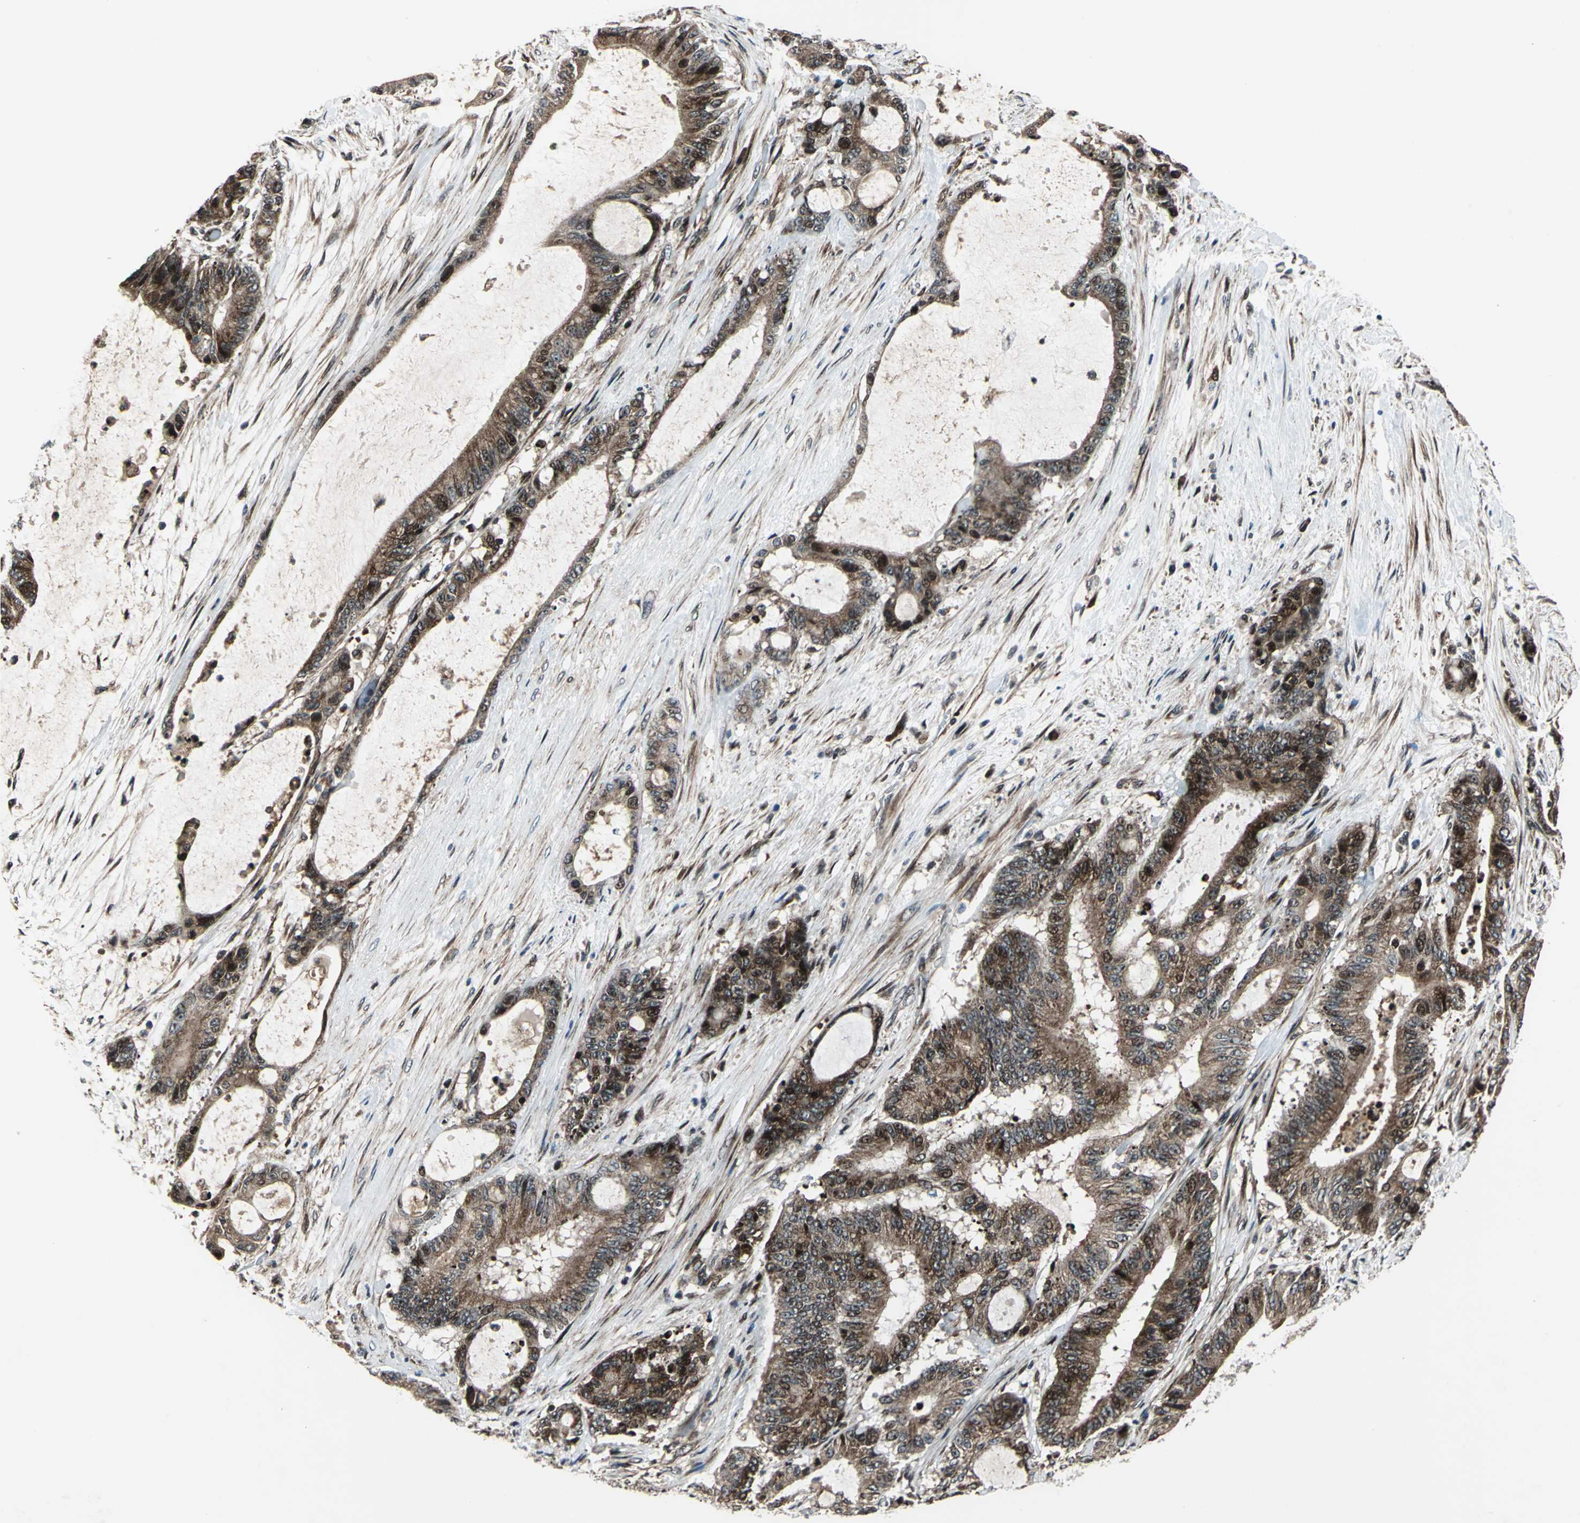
{"staining": {"intensity": "strong", "quantity": ">75%", "location": "cytoplasmic/membranous,nuclear"}, "tissue": "liver cancer", "cell_type": "Tumor cells", "image_type": "cancer", "snomed": [{"axis": "morphology", "description": "Cholangiocarcinoma"}, {"axis": "topography", "description": "Liver"}], "caption": "Liver cancer tissue shows strong cytoplasmic/membranous and nuclear positivity in approximately >75% of tumor cells Nuclei are stained in blue.", "gene": "AATF", "patient": {"sex": "female", "age": 73}}